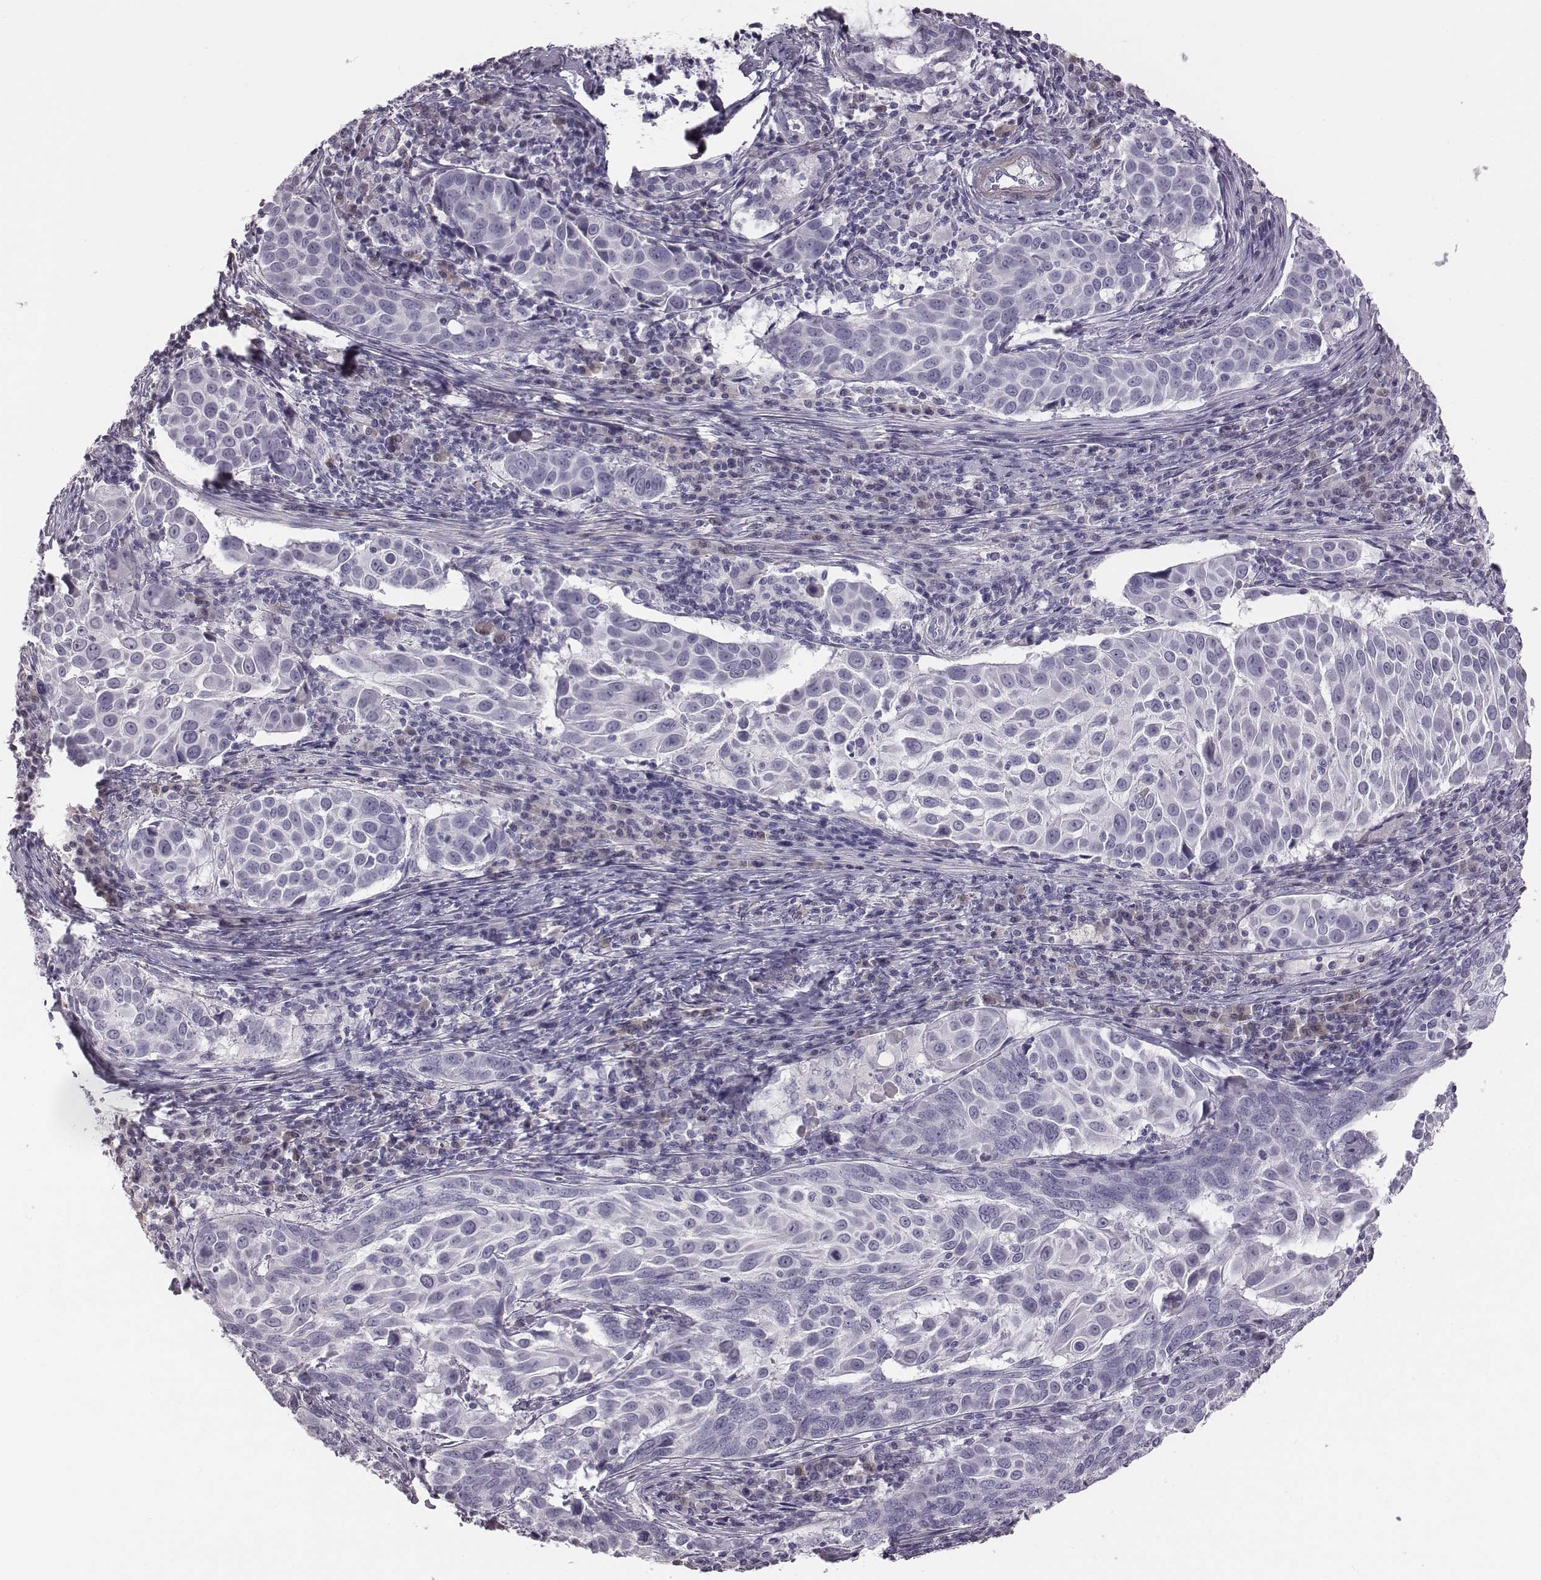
{"staining": {"intensity": "negative", "quantity": "none", "location": "none"}, "tissue": "lung cancer", "cell_type": "Tumor cells", "image_type": "cancer", "snomed": [{"axis": "morphology", "description": "Squamous cell carcinoma, NOS"}, {"axis": "topography", "description": "Lung"}], "caption": "This is an immunohistochemistry (IHC) image of human lung squamous cell carcinoma. There is no positivity in tumor cells.", "gene": "CRISP1", "patient": {"sex": "male", "age": 57}}